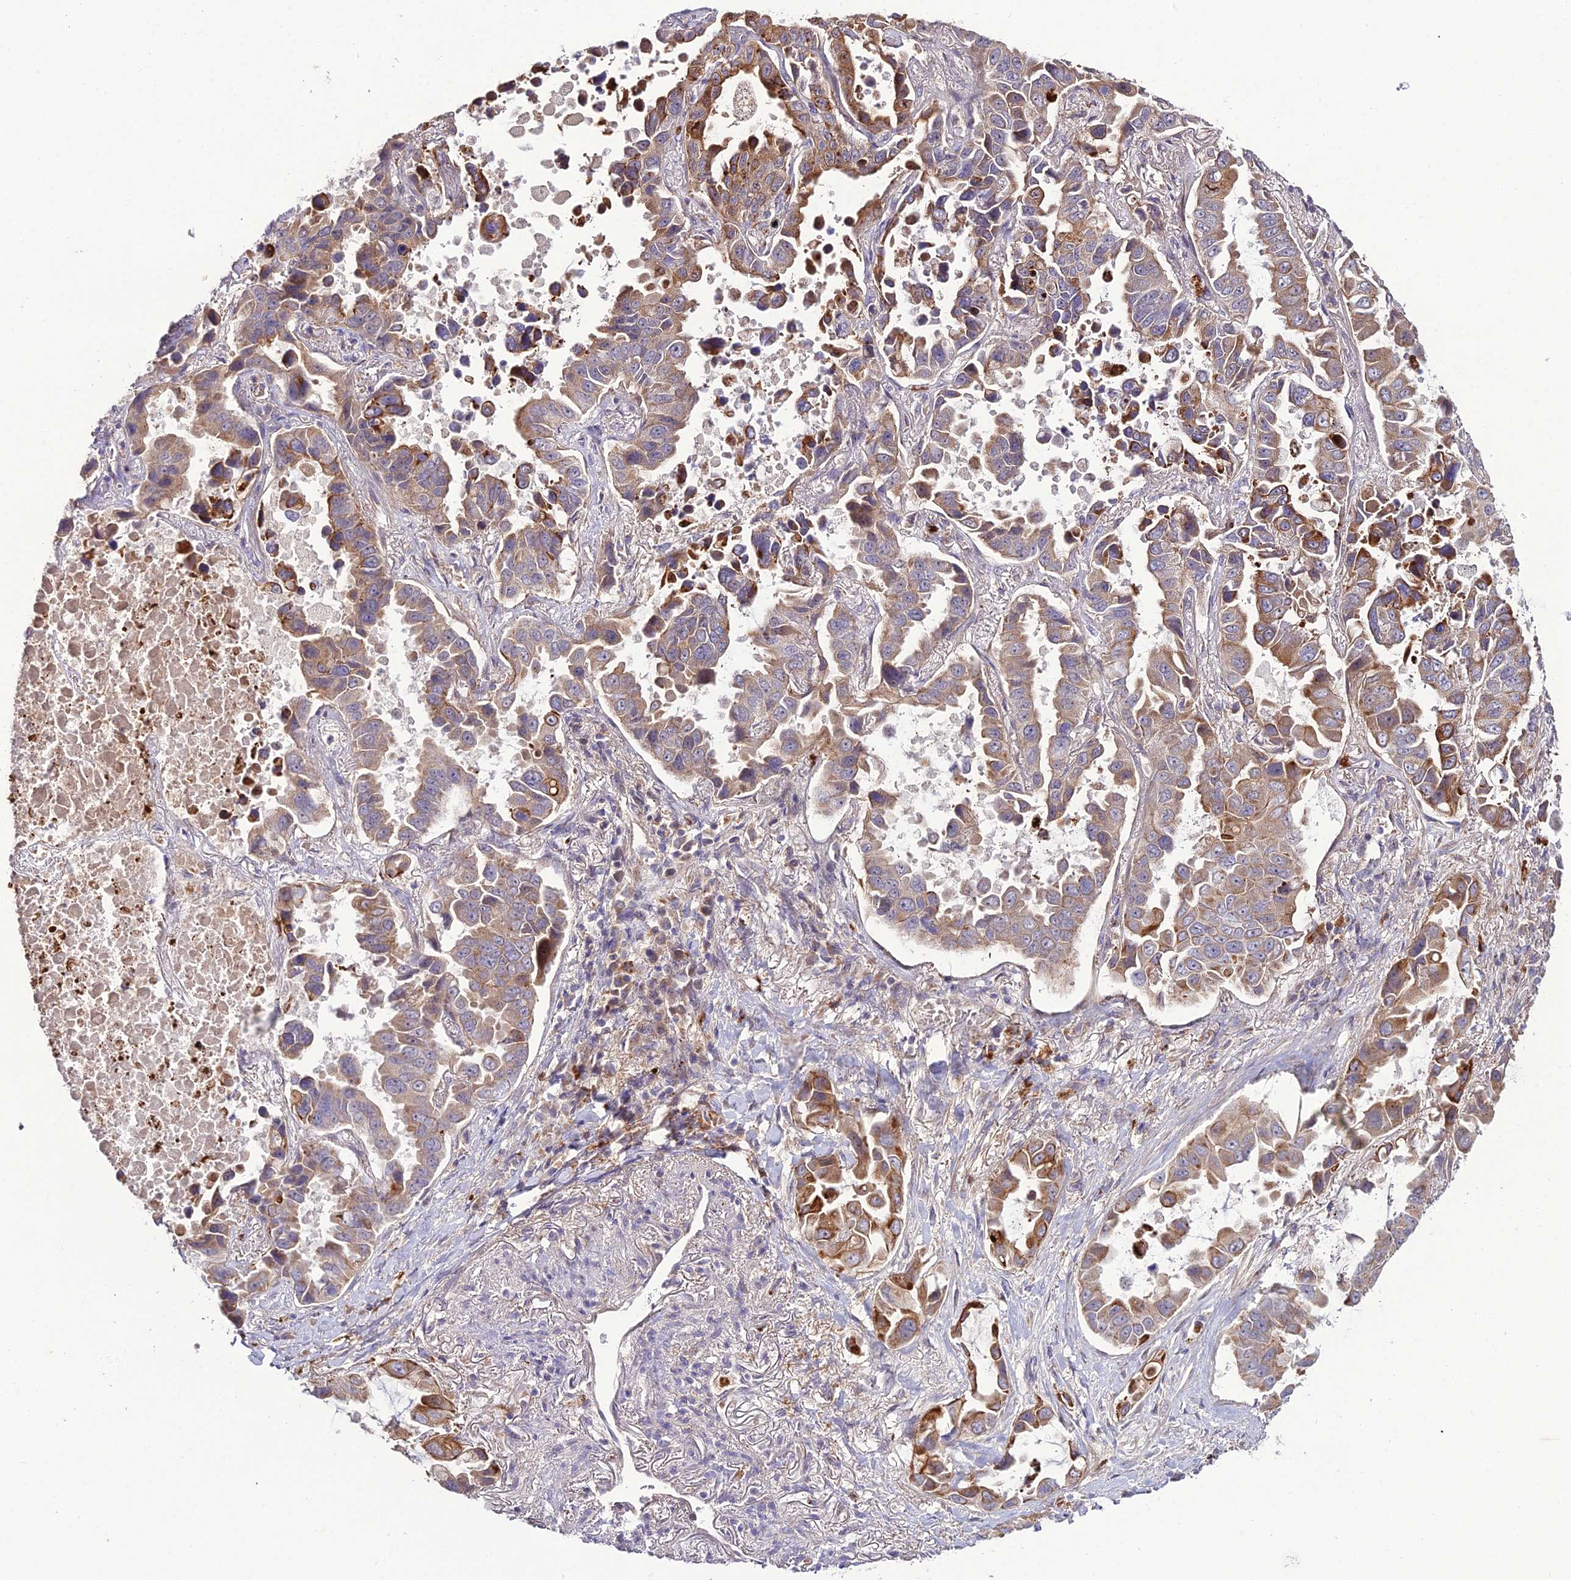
{"staining": {"intensity": "moderate", "quantity": ">75%", "location": "cytoplasmic/membranous"}, "tissue": "lung cancer", "cell_type": "Tumor cells", "image_type": "cancer", "snomed": [{"axis": "morphology", "description": "Adenocarcinoma, NOS"}, {"axis": "topography", "description": "Lung"}], "caption": "High-power microscopy captured an immunohistochemistry micrograph of lung cancer, revealing moderate cytoplasmic/membranous staining in approximately >75% of tumor cells.", "gene": "EID2", "patient": {"sex": "male", "age": 64}}